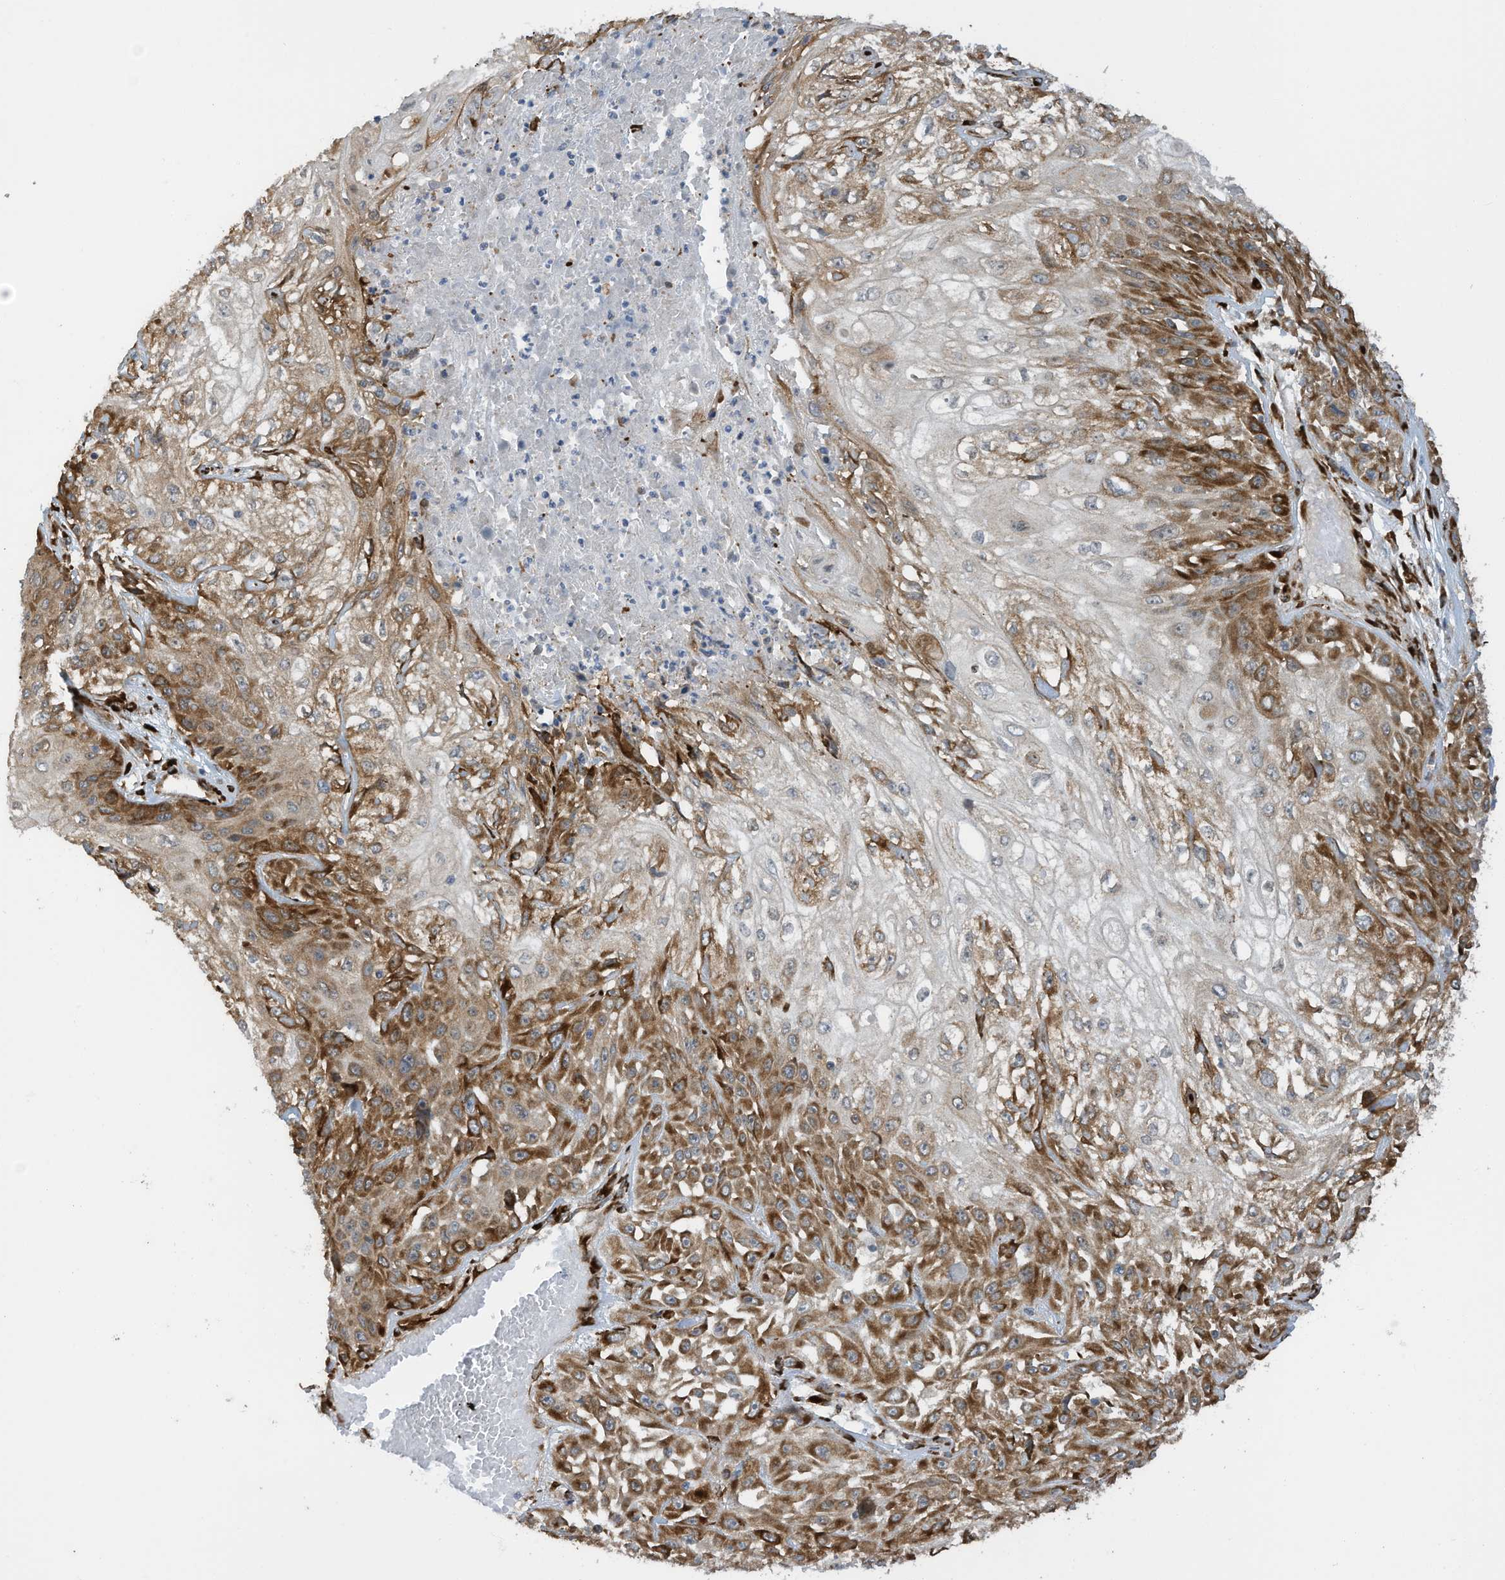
{"staining": {"intensity": "moderate", "quantity": ">75%", "location": "cytoplasmic/membranous"}, "tissue": "skin cancer", "cell_type": "Tumor cells", "image_type": "cancer", "snomed": [{"axis": "morphology", "description": "Squamous cell carcinoma, NOS"}, {"axis": "morphology", "description": "Squamous cell carcinoma, metastatic, NOS"}, {"axis": "topography", "description": "Skin"}, {"axis": "topography", "description": "Lymph node"}], "caption": "Human skin squamous cell carcinoma stained with a protein marker demonstrates moderate staining in tumor cells.", "gene": "ZBTB45", "patient": {"sex": "male", "age": 75}}